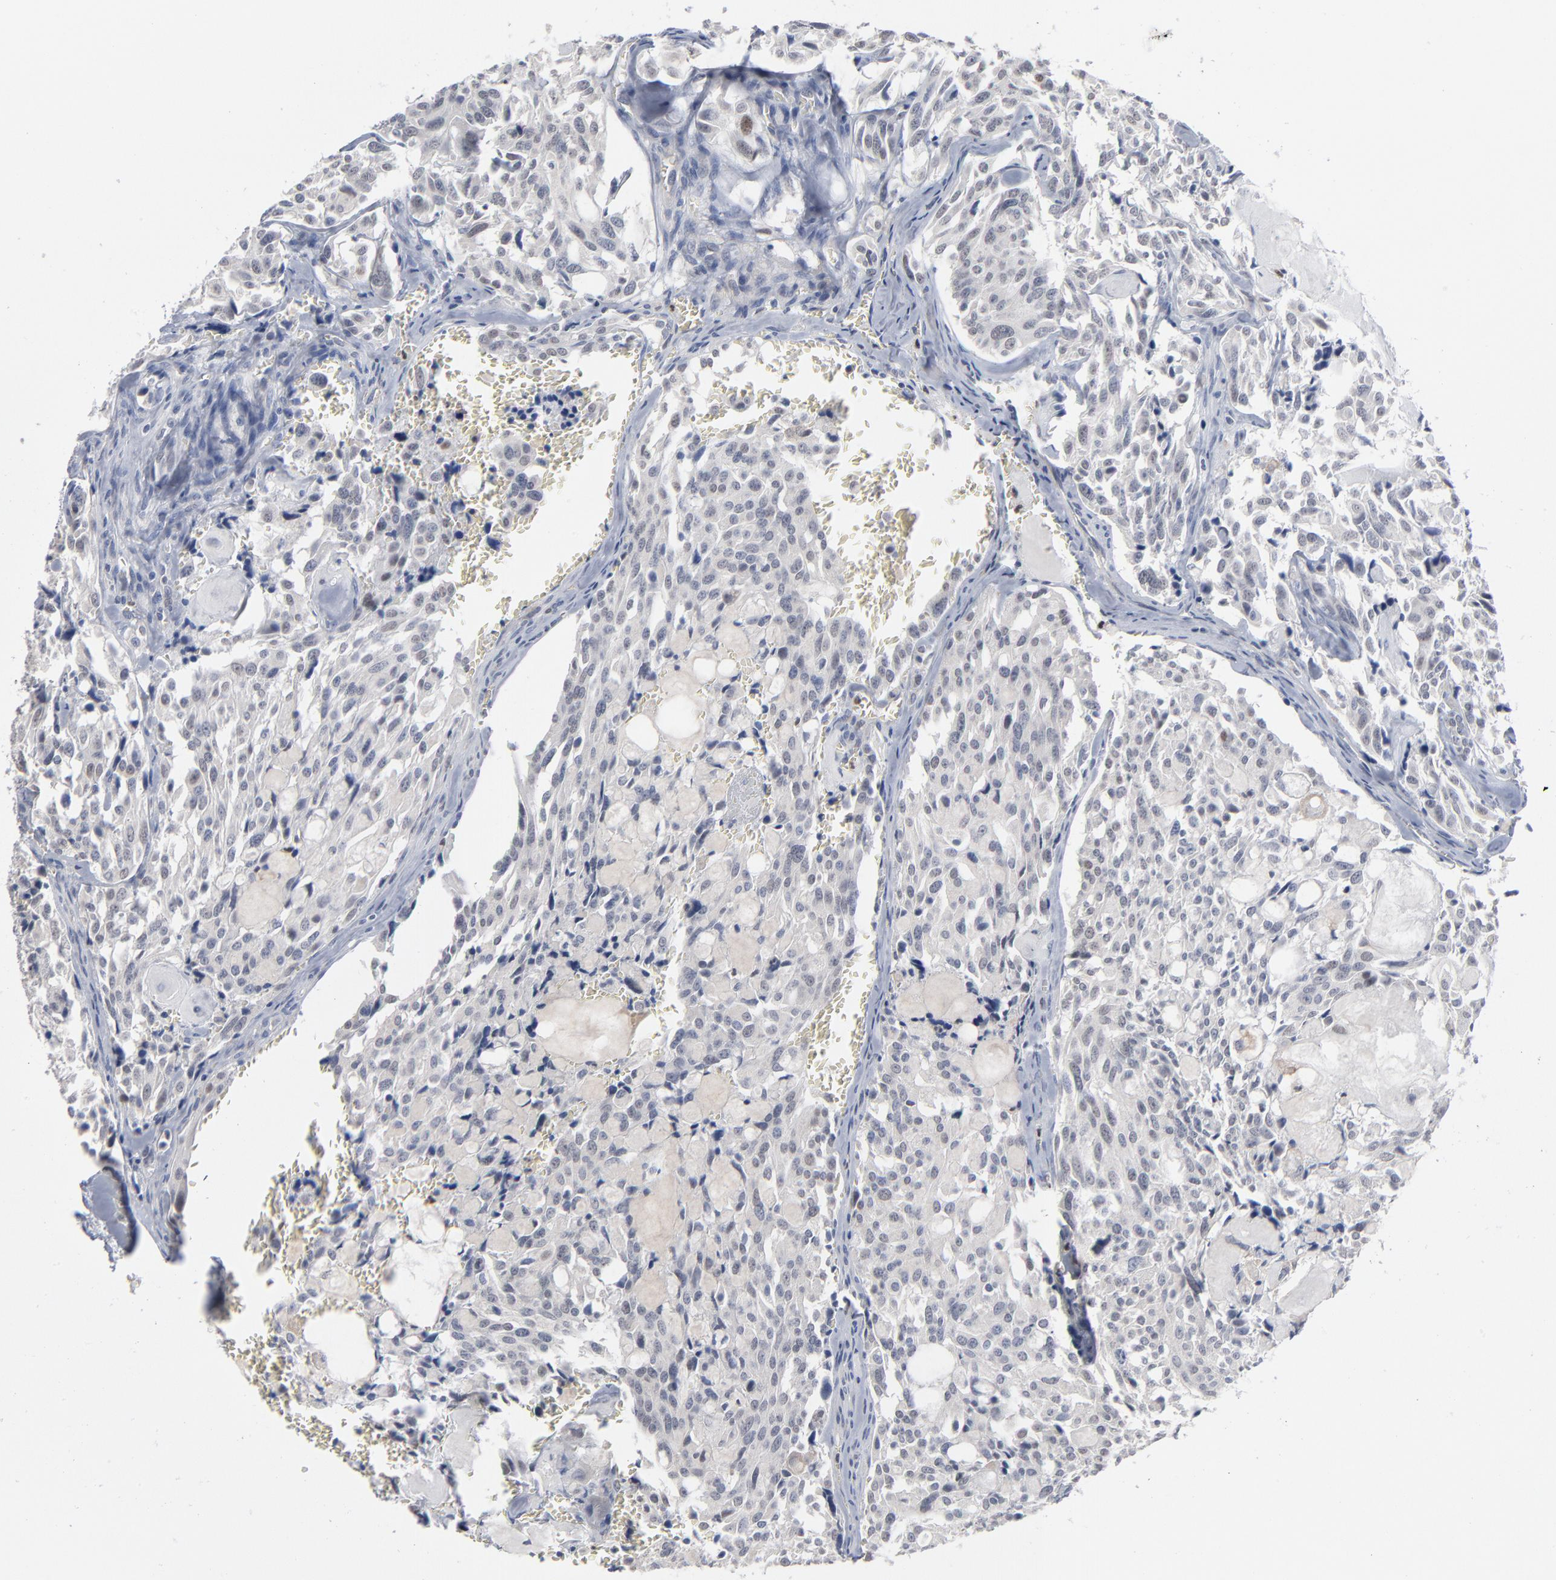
{"staining": {"intensity": "negative", "quantity": "none", "location": "none"}, "tissue": "thyroid cancer", "cell_type": "Tumor cells", "image_type": "cancer", "snomed": [{"axis": "morphology", "description": "Carcinoma, NOS"}, {"axis": "morphology", "description": "Carcinoid, malignant, NOS"}, {"axis": "topography", "description": "Thyroid gland"}], "caption": "High power microscopy histopathology image of an IHC image of thyroid cancer, revealing no significant expression in tumor cells. The staining was performed using DAB (3,3'-diaminobenzidine) to visualize the protein expression in brown, while the nuclei were stained in blue with hematoxylin (Magnification: 20x).", "gene": "FOXN2", "patient": {"sex": "male", "age": 33}}